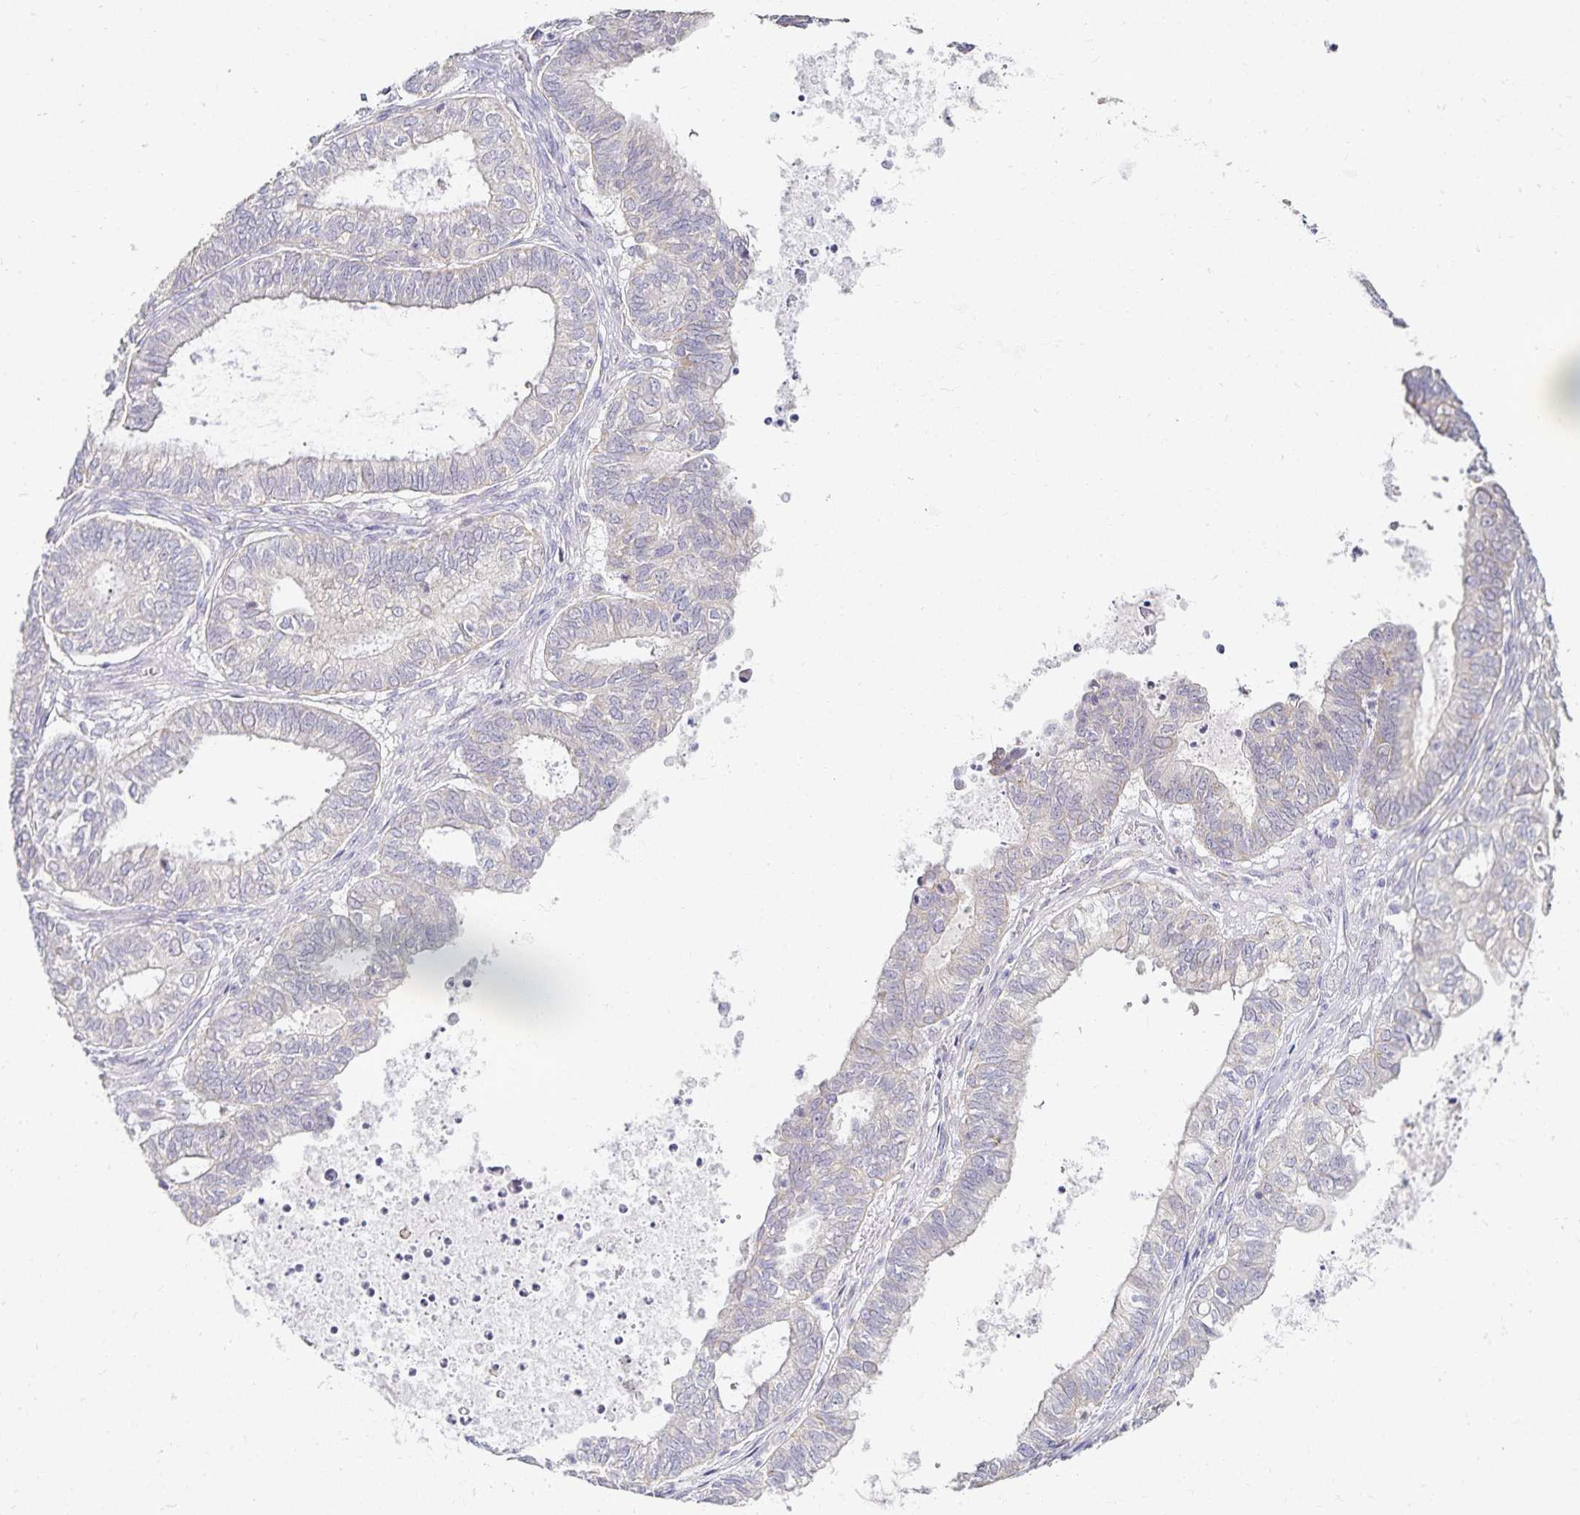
{"staining": {"intensity": "negative", "quantity": "none", "location": "none"}, "tissue": "ovarian cancer", "cell_type": "Tumor cells", "image_type": "cancer", "snomed": [{"axis": "morphology", "description": "Carcinoma, endometroid"}, {"axis": "topography", "description": "Ovary"}], "caption": "Photomicrograph shows no protein staining in tumor cells of ovarian endometroid carcinoma tissue.", "gene": "GP2", "patient": {"sex": "female", "age": 64}}